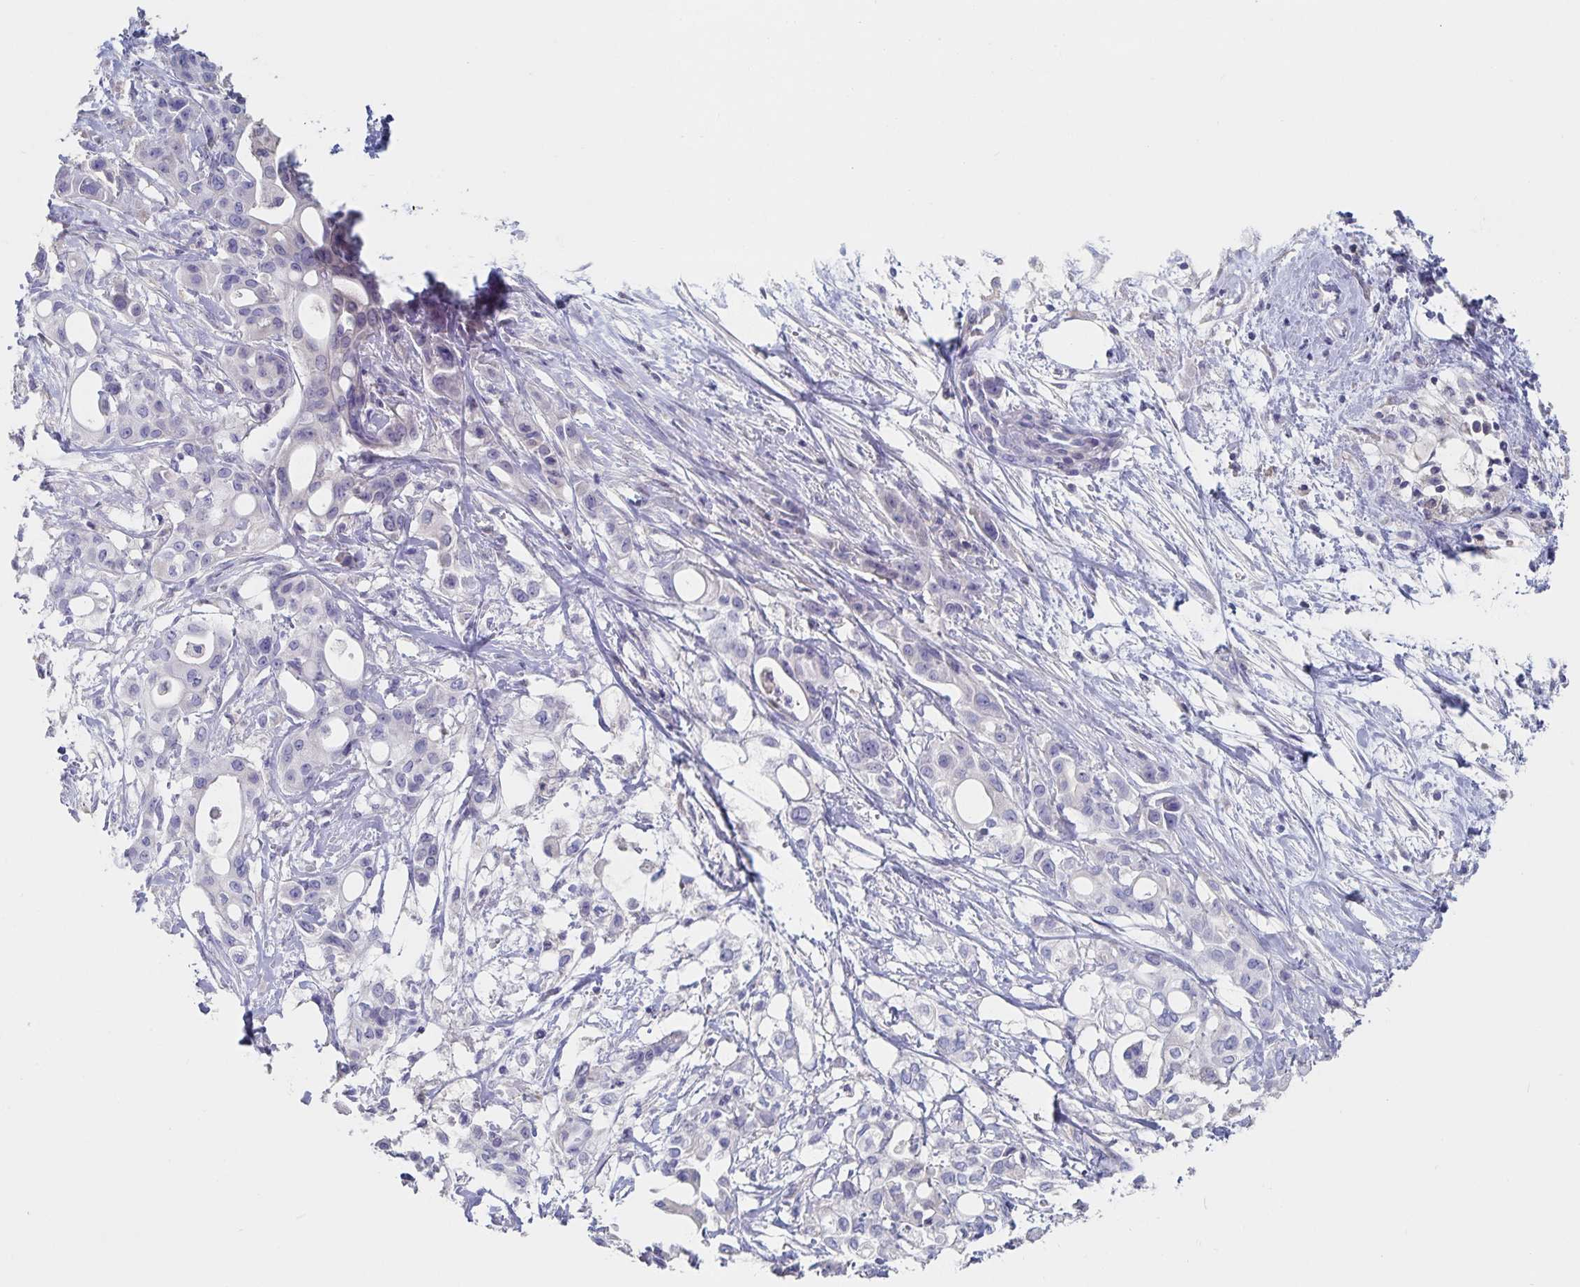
{"staining": {"intensity": "negative", "quantity": "none", "location": "none"}, "tissue": "pancreatic cancer", "cell_type": "Tumor cells", "image_type": "cancer", "snomed": [{"axis": "morphology", "description": "Adenocarcinoma, NOS"}, {"axis": "topography", "description": "Pancreas"}], "caption": "Immunohistochemistry of pancreatic cancer demonstrates no expression in tumor cells.", "gene": "CFAP69", "patient": {"sex": "female", "age": 68}}